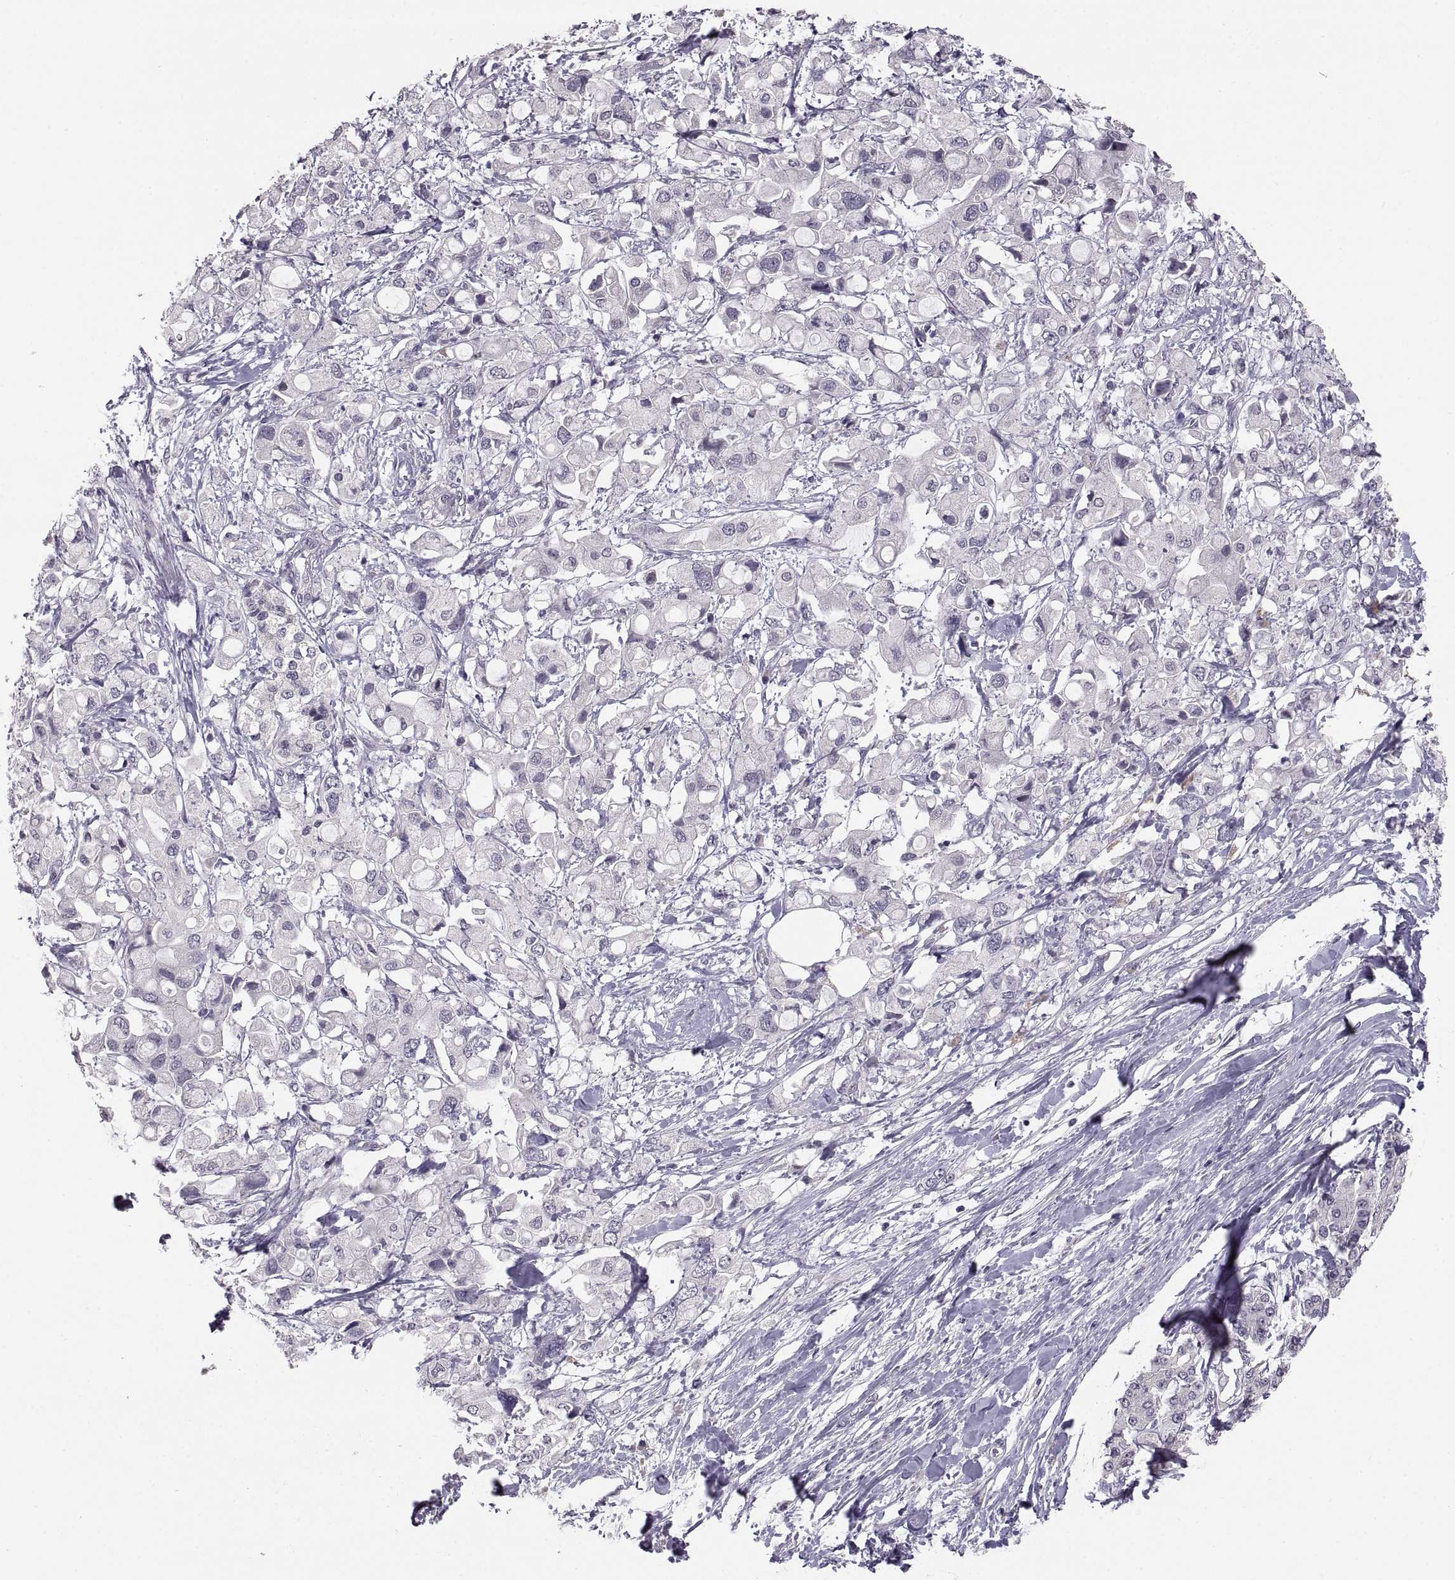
{"staining": {"intensity": "negative", "quantity": "none", "location": "none"}, "tissue": "pancreatic cancer", "cell_type": "Tumor cells", "image_type": "cancer", "snomed": [{"axis": "morphology", "description": "Adenocarcinoma, NOS"}, {"axis": "topography", "description": "Pancreas"}], "caption": "Tumor cells are negative for brown protein staining in adenocarcinoma (pancreatic).", "gene": "PAX2", "patient": {"sex": "female", "age": 56}}